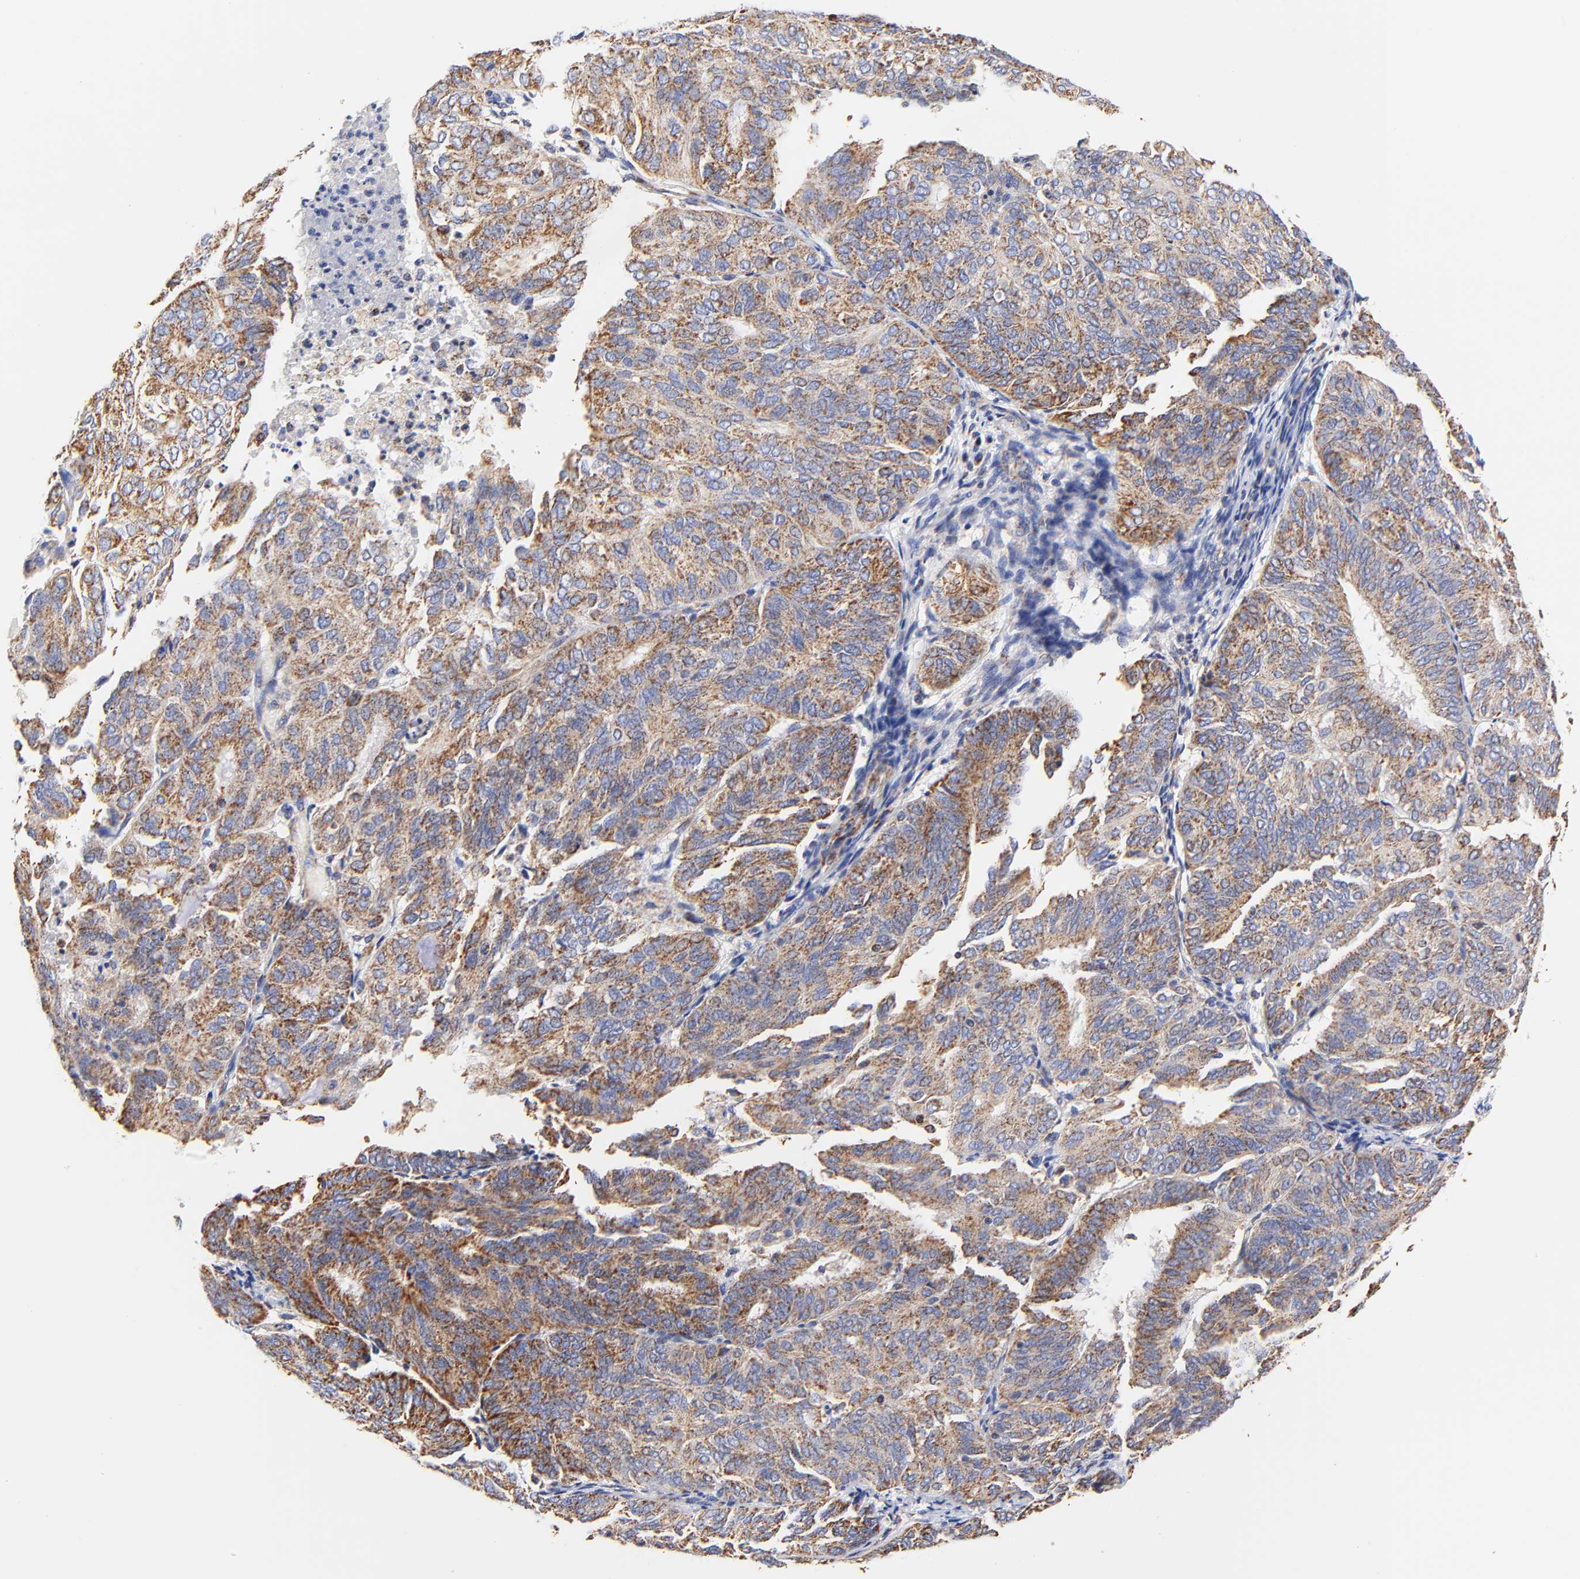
{"staining": {"intensity": "moderate", "quantity": ">75%", "location": "cytoplasmic/membranous"}, "tissue": "endometrial cancer", "cell_type": "Tumor cells", "image_type": "cancer", "snomed": [{"axis": "morphology", "description": "Adenocarcinoma, NOS"}, {"axis": "topography", "description": "Endometrium"}], "caption": "Adenocarcinoma (endometrial) stained for a protein exhibits moderate cytoplasmic/membranous positivity in tumor cells.", "gene": "ATP5F1D", "patient": {"sex": "female", "age": 59}}